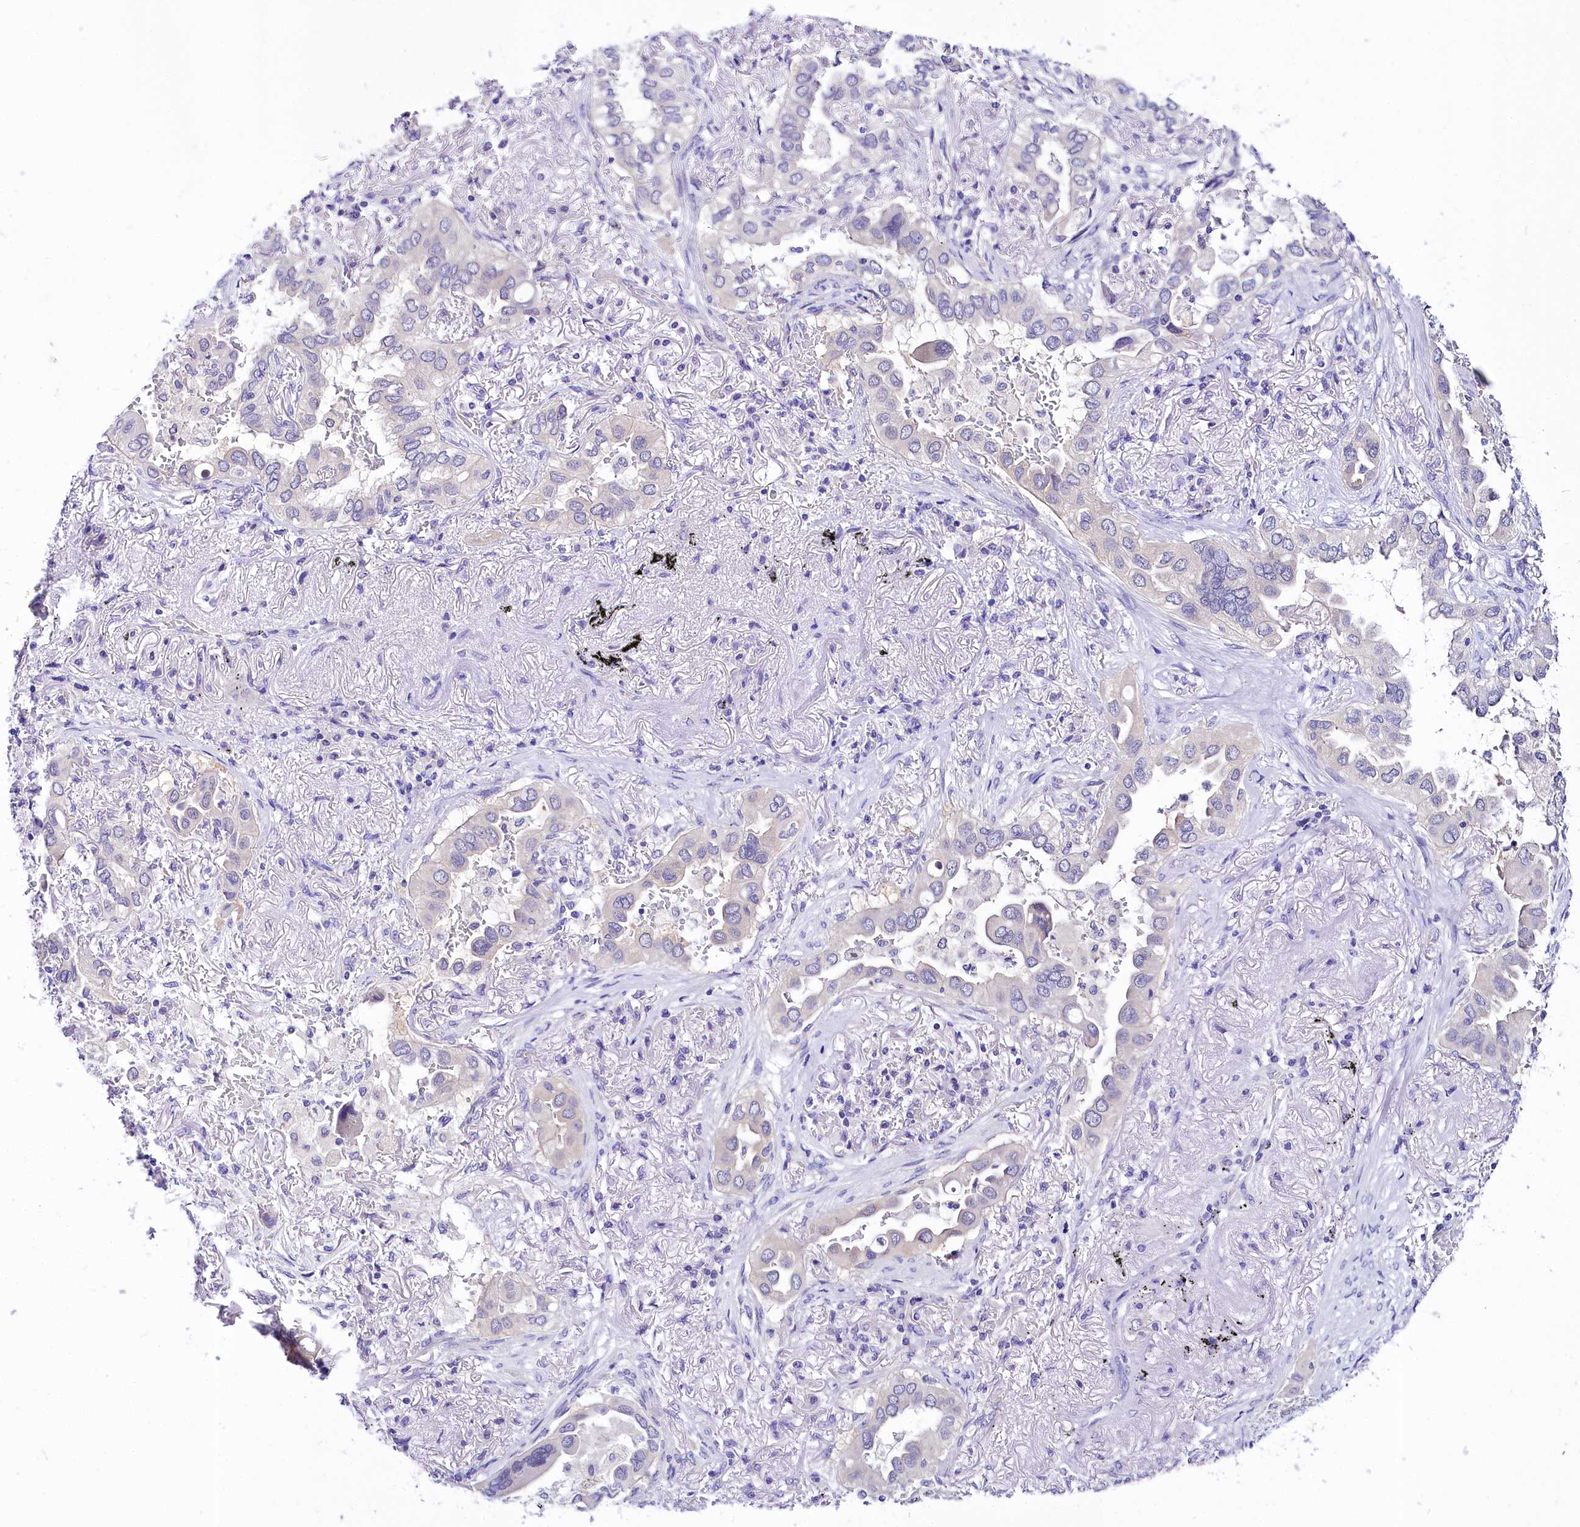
{"staining": {"intensity": "negative", "quantity": "none", "location": "none"}, "tissue": "lung cancer", "cell_type": "Tumor cells", "image_type": "cancer", "snomed": [{"axis": "morphology", "description": "Adenocarcinoma, NOS"}, {"axis": "topography", "description": "Lung"}], "caption": "Lung adenocarcinoma was stained to show a protein in brown. There is no significant staining in tumor cells.", "gene": "ABHD5", "patient": {"sex": "female", "age": 76}}